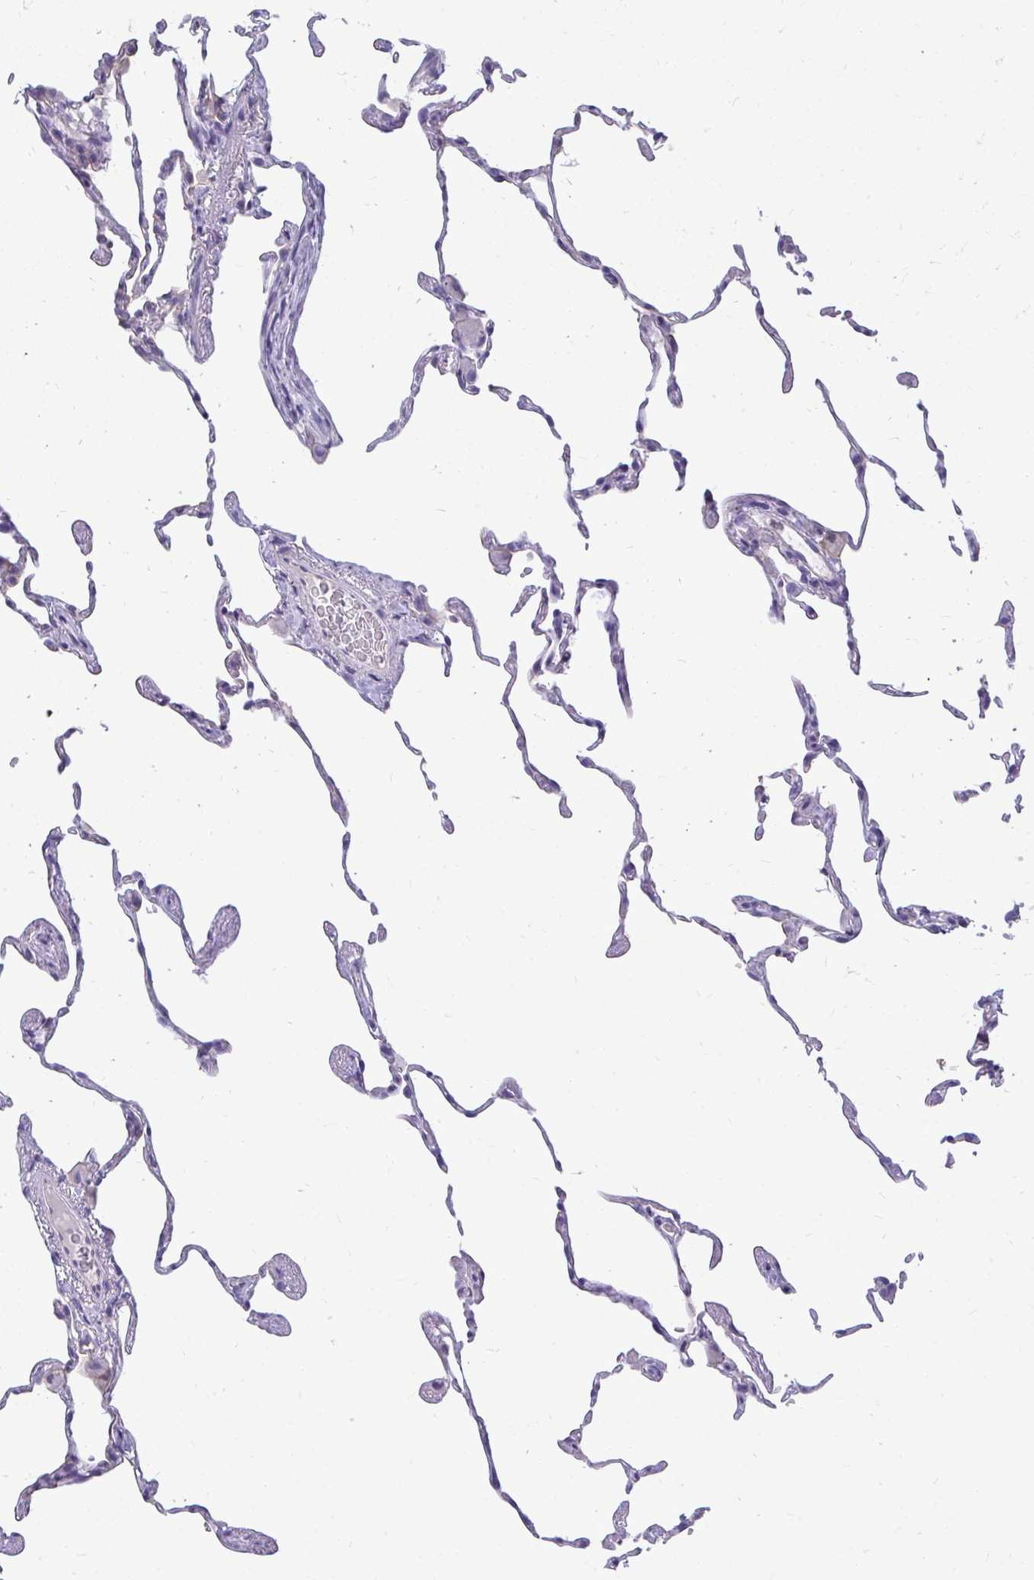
{"staining": {"intensity": "negative", "quantity": "none", "location": "none"}, "tissue": "lung", "cell_type": "Alveolar cells", "image_type": "normal", "snomed": [{"axis": "morphology", "description": "Normal tissue, NOS"}, {"axis": "topography", "description": "Lung"}], "caption": "Immunohistochemistry (IHC) photomicrograph of unremarkable human lung stained for a protein (brown), which exhibits no staining in alveolar cells.", "gene": "FABP3", "patient": {"sex": "female", "age": 57}}